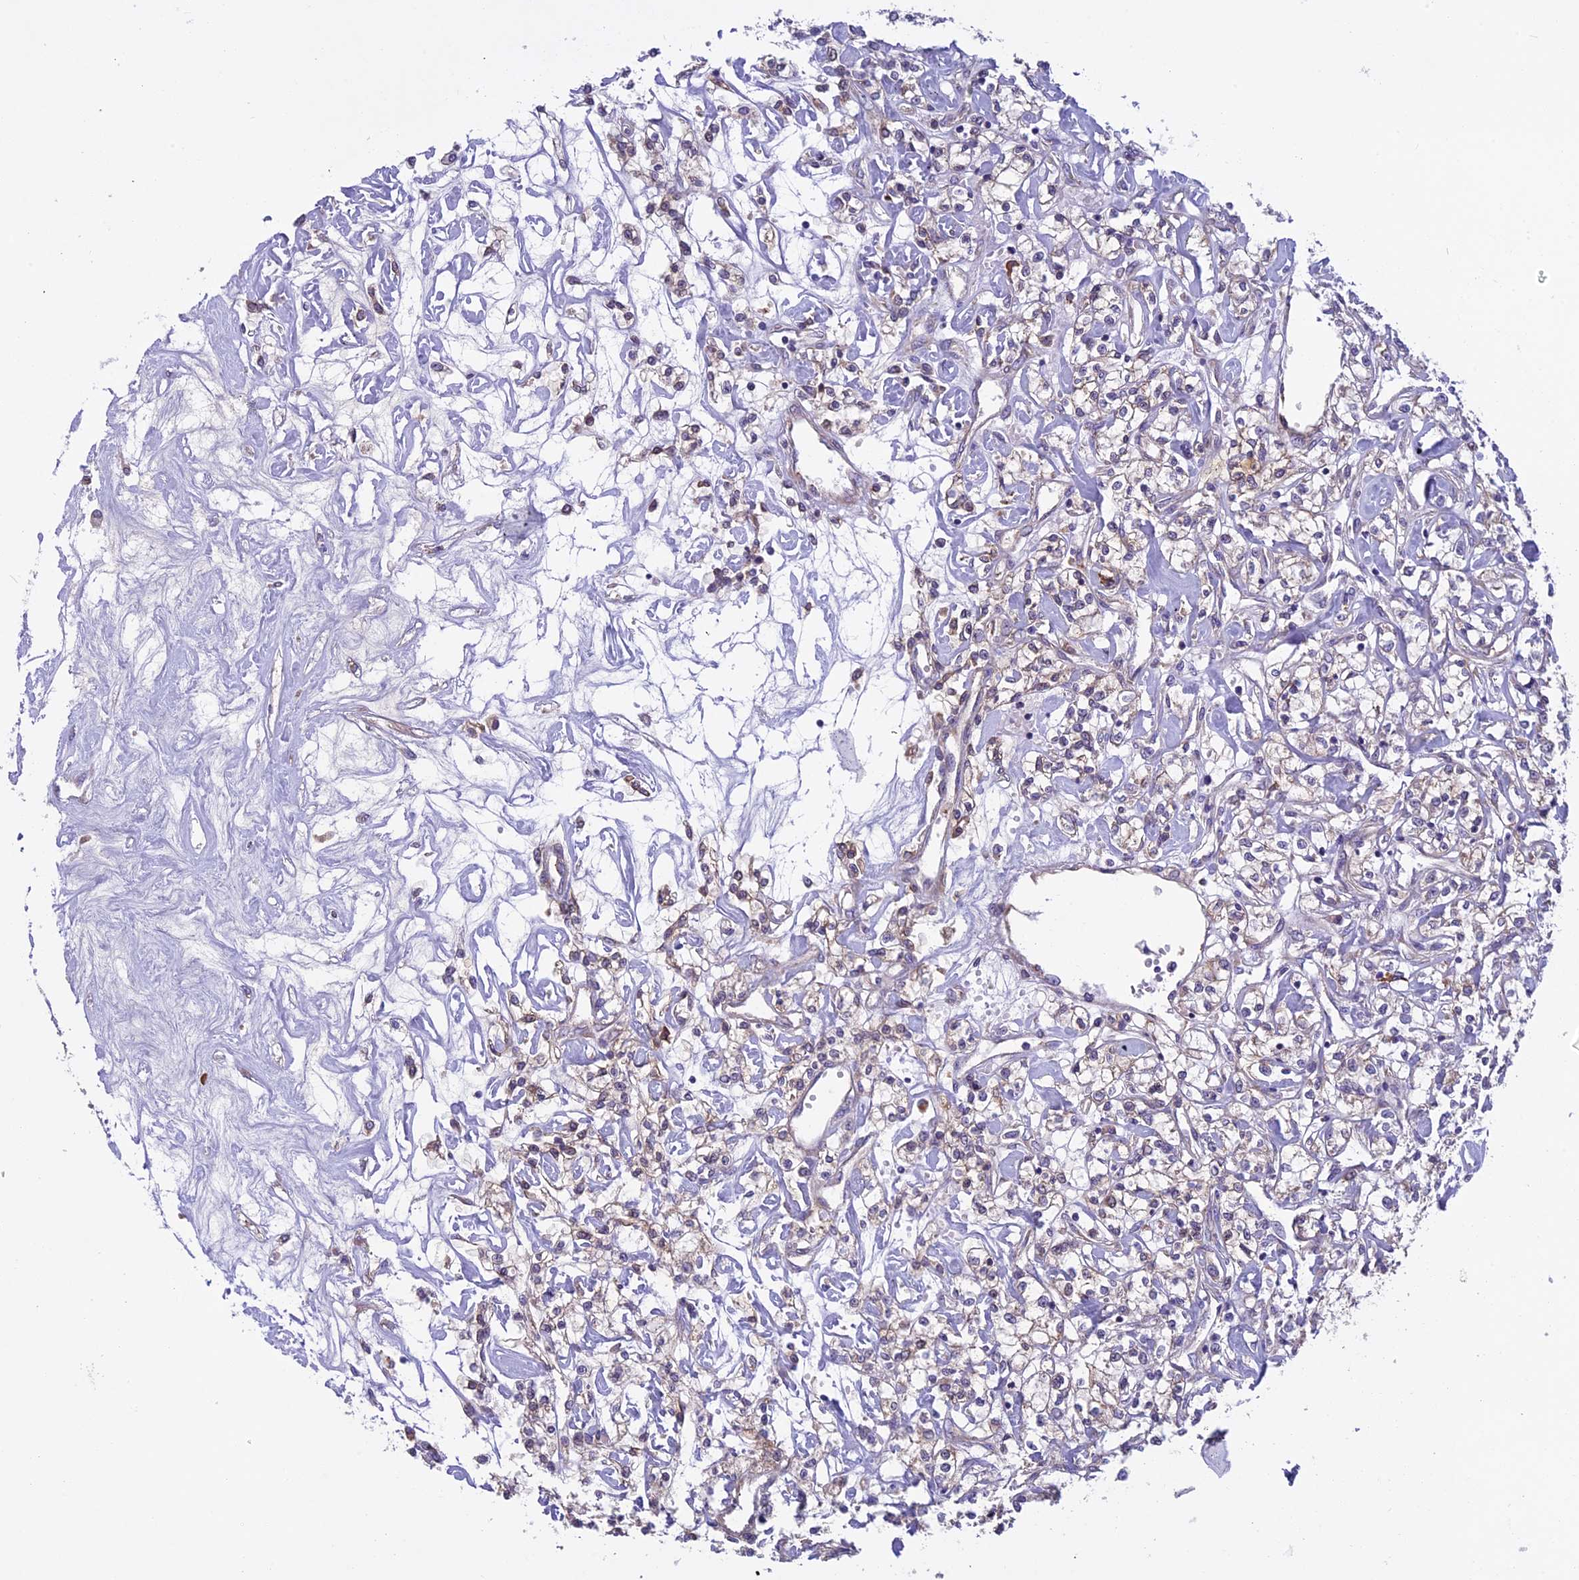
{"staining": {"intensity": "weak", "quantity": "25%-75%", "location": "cytoplasmic/membranous"}, "tissue": "renal cancer", "cell_type": "Tumor cells", "image_type": "cancer", "snomed": [{"axis": "morphology", "description": "Adenocarcinoma, NOS"}, {"axis": "topography", "description": "Kidney"}], "caption": "A brown stain highlights weak cytoplasmic/membranous positivity of a protein in renal cancer (adenocarcinoma) tumor cells.", "gene": "DCTN5", "patient": {"sex": "female", "age": 59}}